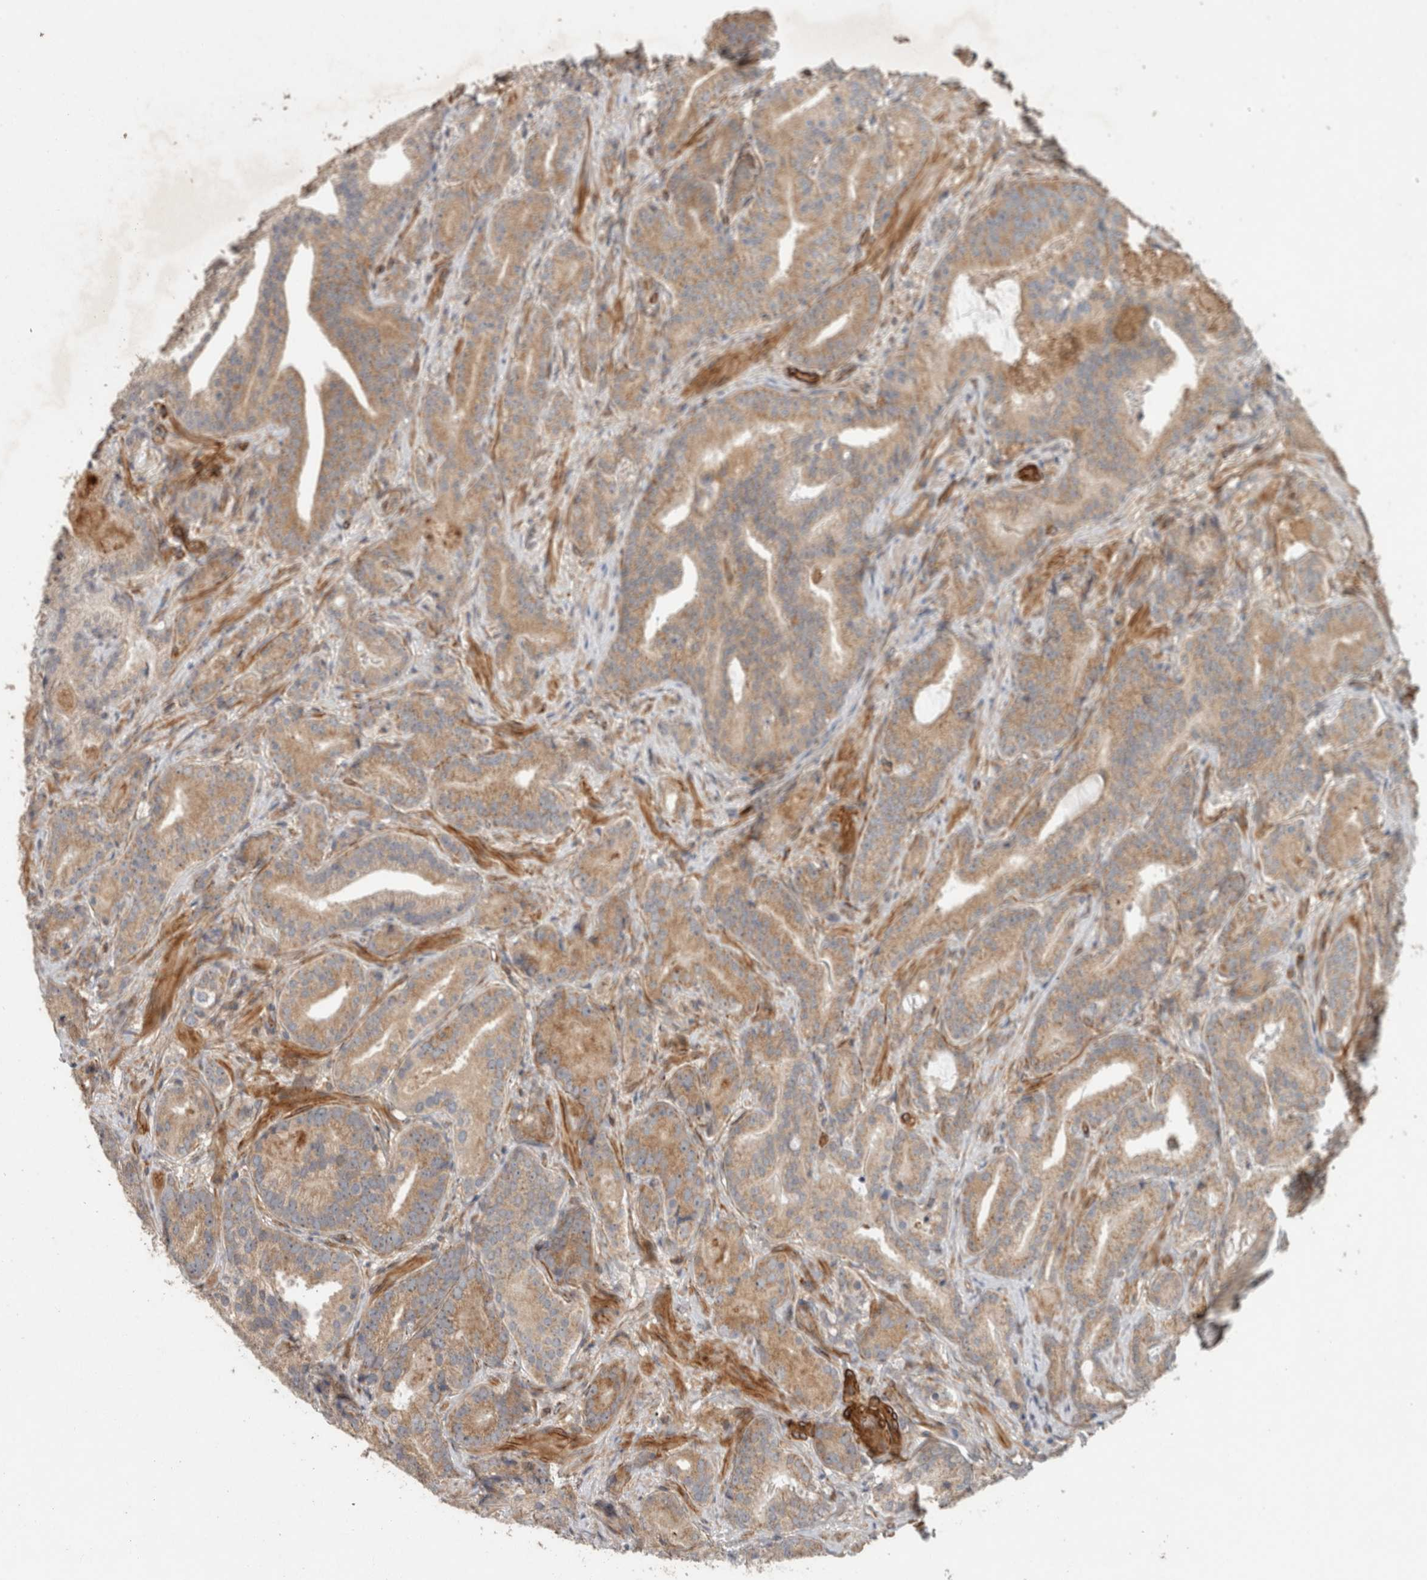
{"staining": {"intensity": "moderate", "quantity": ">75%", "location": "cytoplasmic/membranous"}, "tissue": "prostate cancer", "cell_type": "Tumor cells", "image_type": "cancer", "snomed": [{"axis": "morphology", "description": "Adenocarcinoma, Low grade"}, {"axis": "topography", "description": "Prostate"}], "caption": "Immunohistochemical staining of human prostate cancer (adenocarcinoma (low-grade)) demonstrates medium levels of moderate cytoplasmic/membranous expression in about >75% of tumor cells. (DAB (3,3'-diaminobenzidine) = brown stain, brightfield microscopy at high magnification).", "gene": "SIPA1L2", "patient": {"sex": "male", "age": 67}}